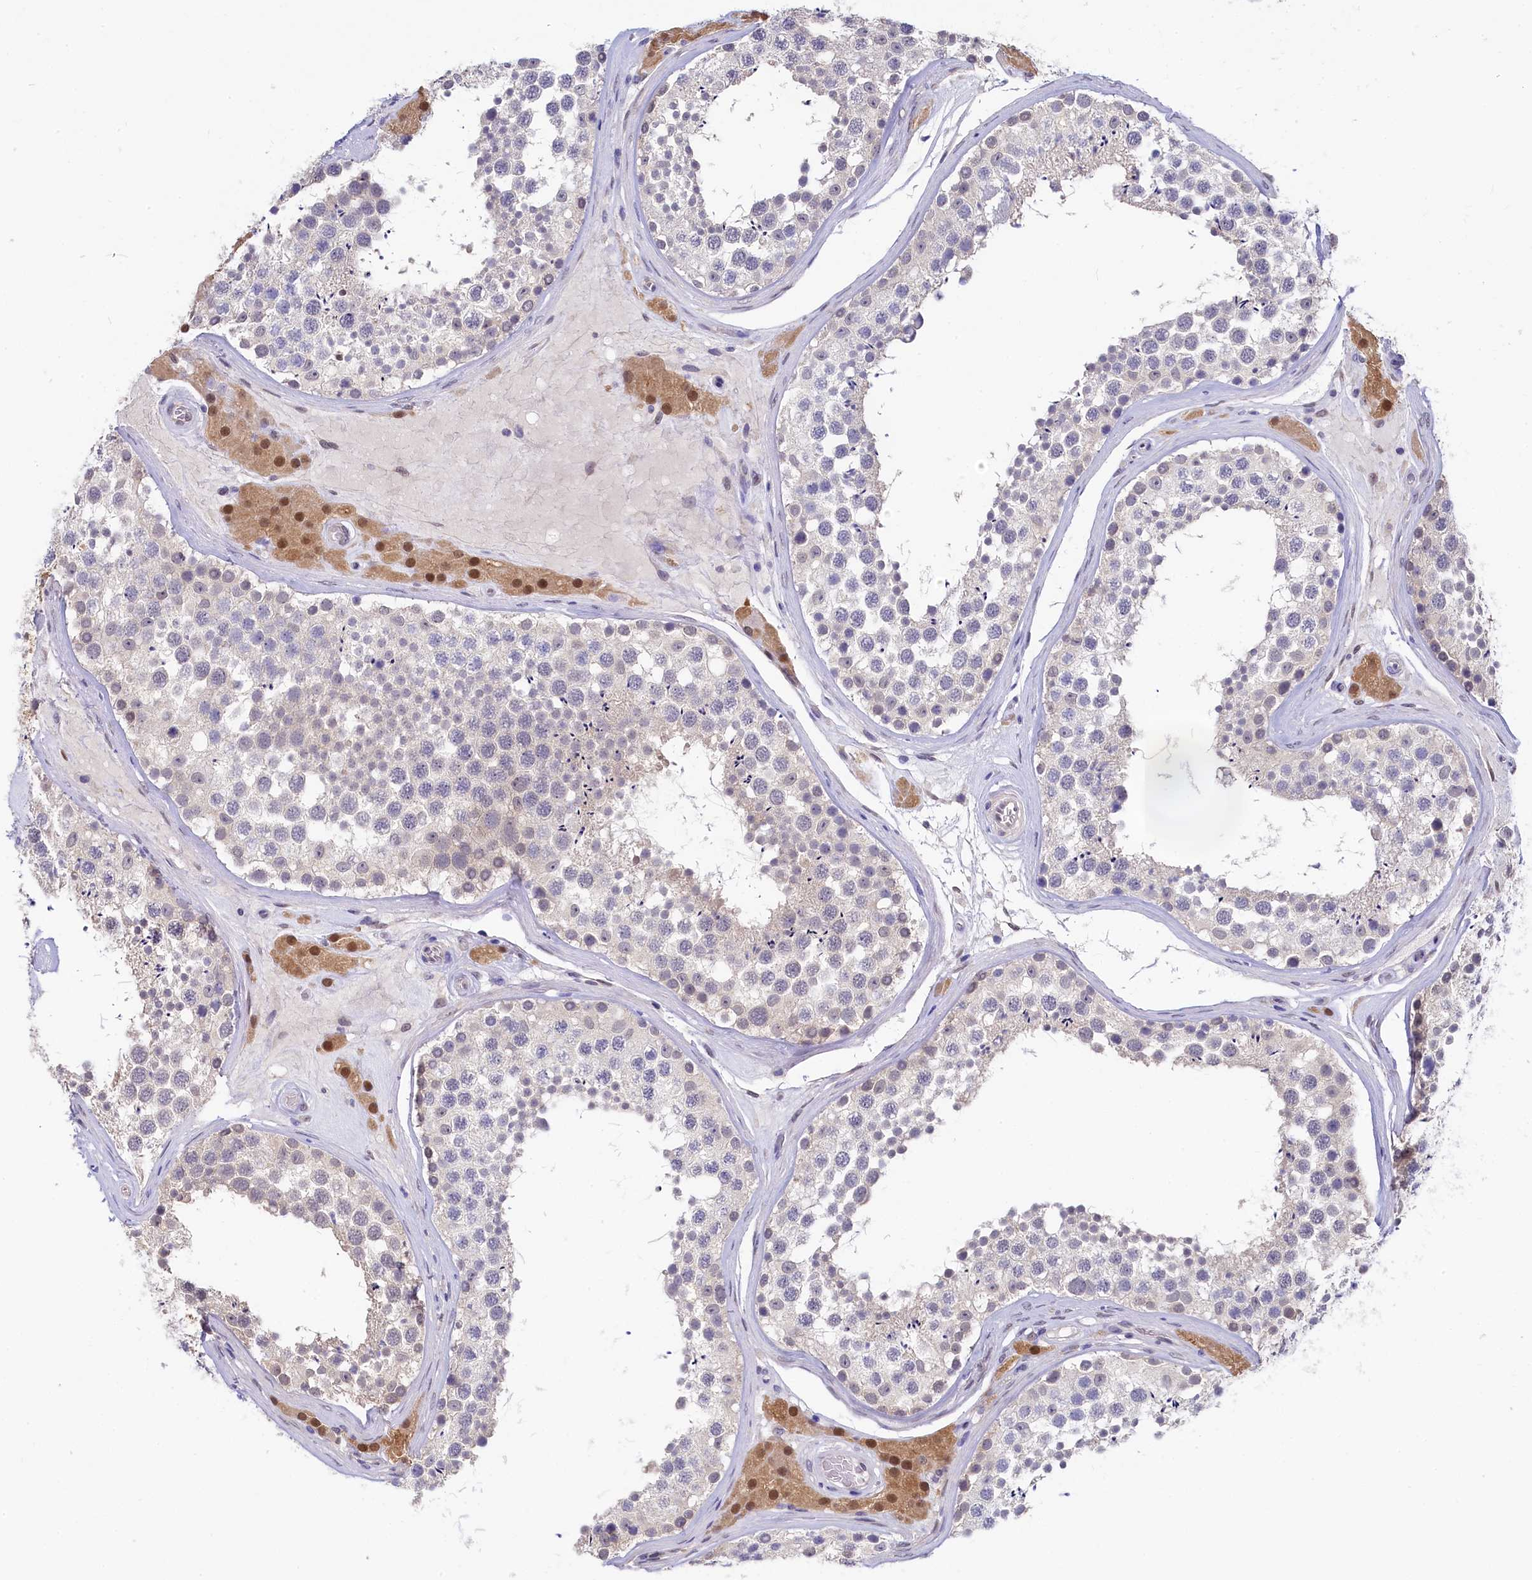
{"staining": {"intensity": "negative", "quantity": "none", "location": "none"}, "tissue": "testis", "cell_type": "Cells in seminiferous ducts", "image_type": "normal", "snomed": [{"axis": "morphology", "description": "Normal tissue, NOS"}, {"axis": "topography", "description": "Testis"}], "caption": "This is a micrograph of immunohistochemistry (IHC) staining of benign testis, which shows no expression in cells in seminiferous ducts. The staining was performed using DAB to visualize the protein expression in brown, while the nuclei were stained in blue with hematoxylin (Magnification: 20x).", "gene": "C11orf54", "patient": {"sex": "male", "age": 46}}